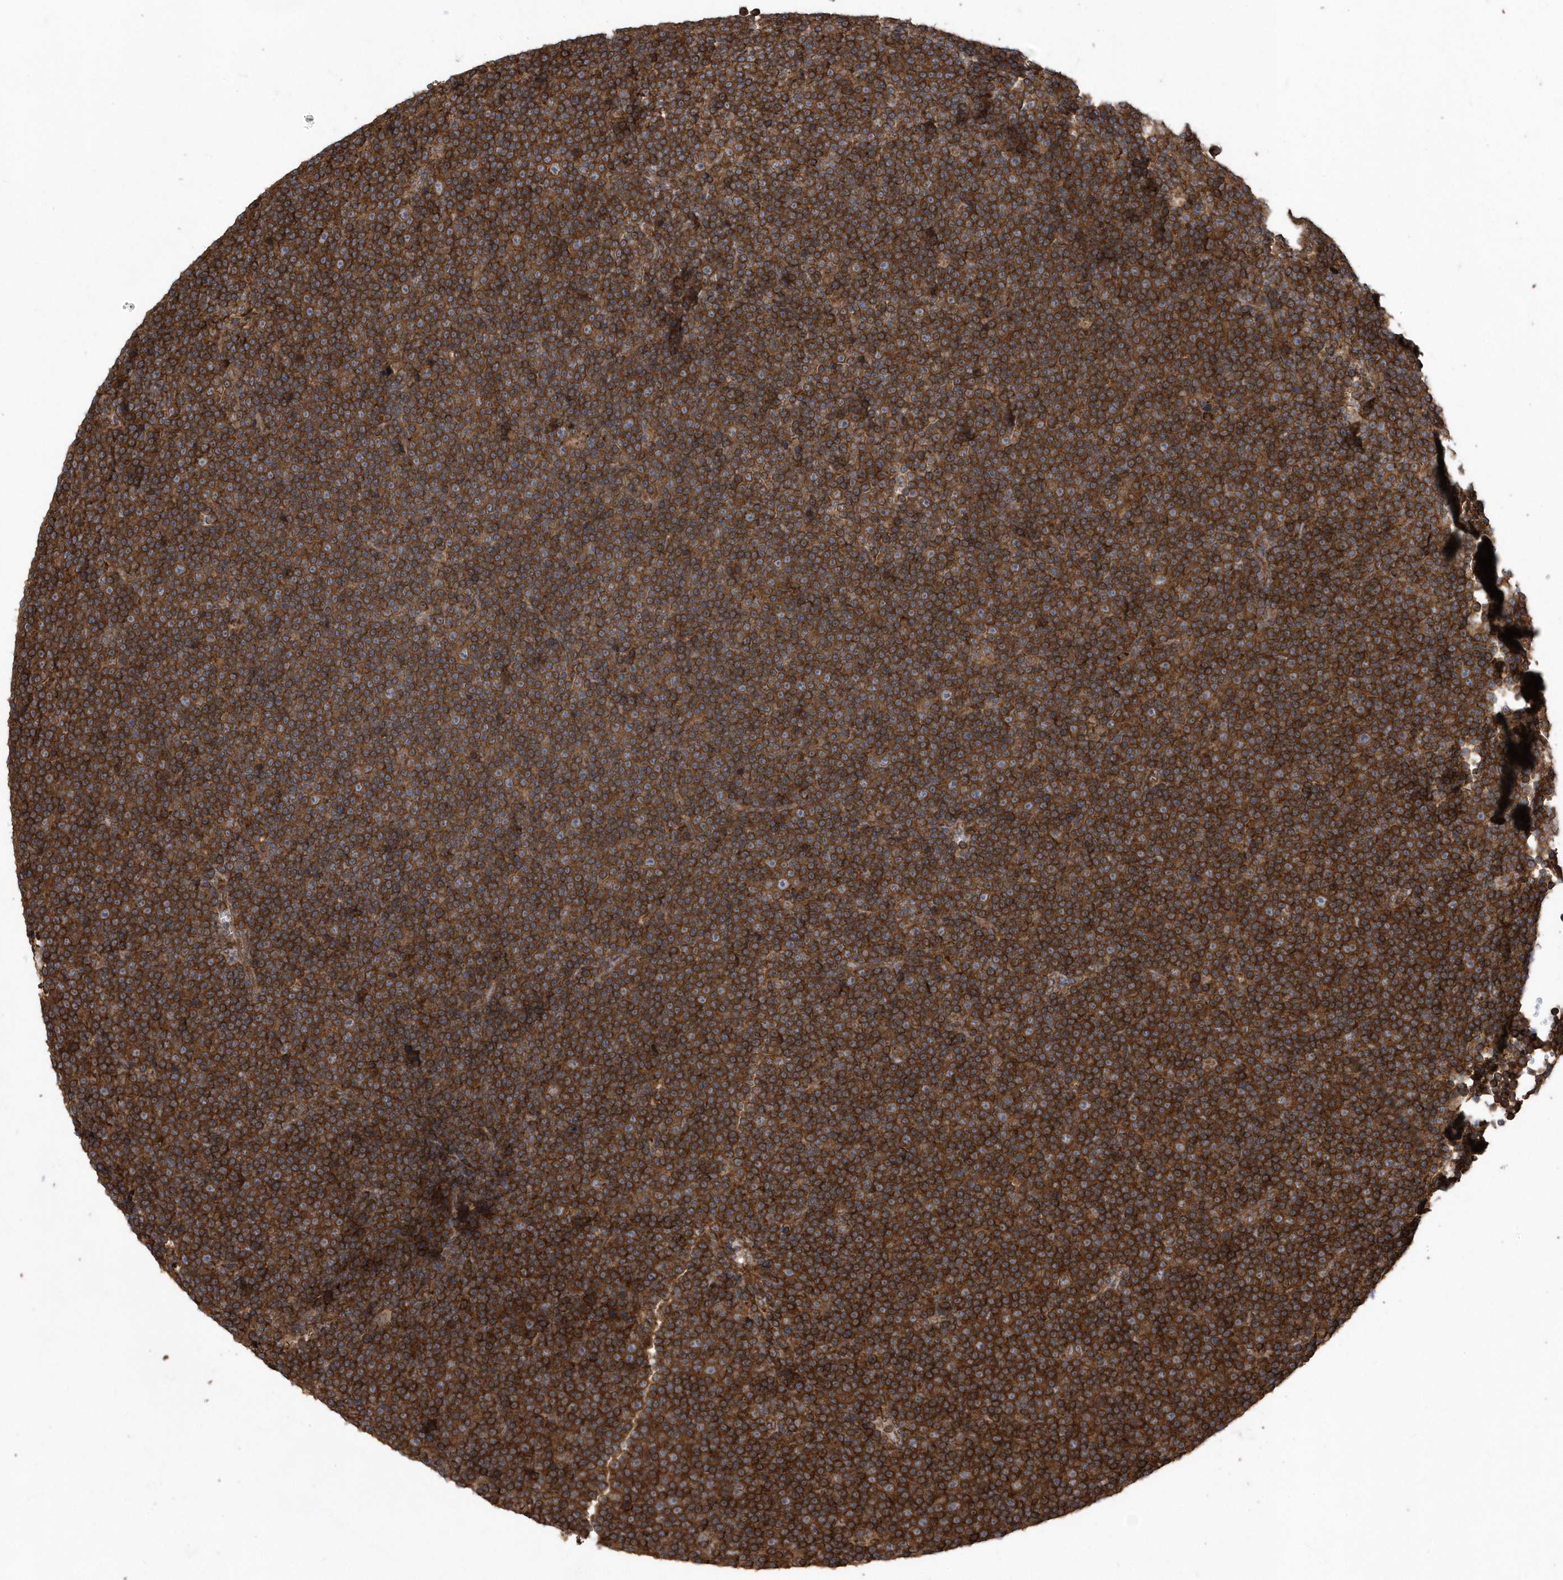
{"staining": {"intensity": "strong", "quantity": ">75%", "location": "cytoplasmic/membranous"}, "tissue": "lymphoma", "cell_type": "Tumor cells", "image_type": "cancer", "snomed": [{"axis": "morphology", "description": "Malignant lymphoma, non-Hodgkin's type, Low grade"}, {"axis": "topography", "description": "Lymph node"}], "caption": "A high amount of strong cytoplasmic/membranous staining is identified in about >75% of tumor cells in low-grade malignant lymphoma, non-Hodgkin's type tissue.", "gene": "WASHC5", "patient": {"sex": "female", "age": 67}}